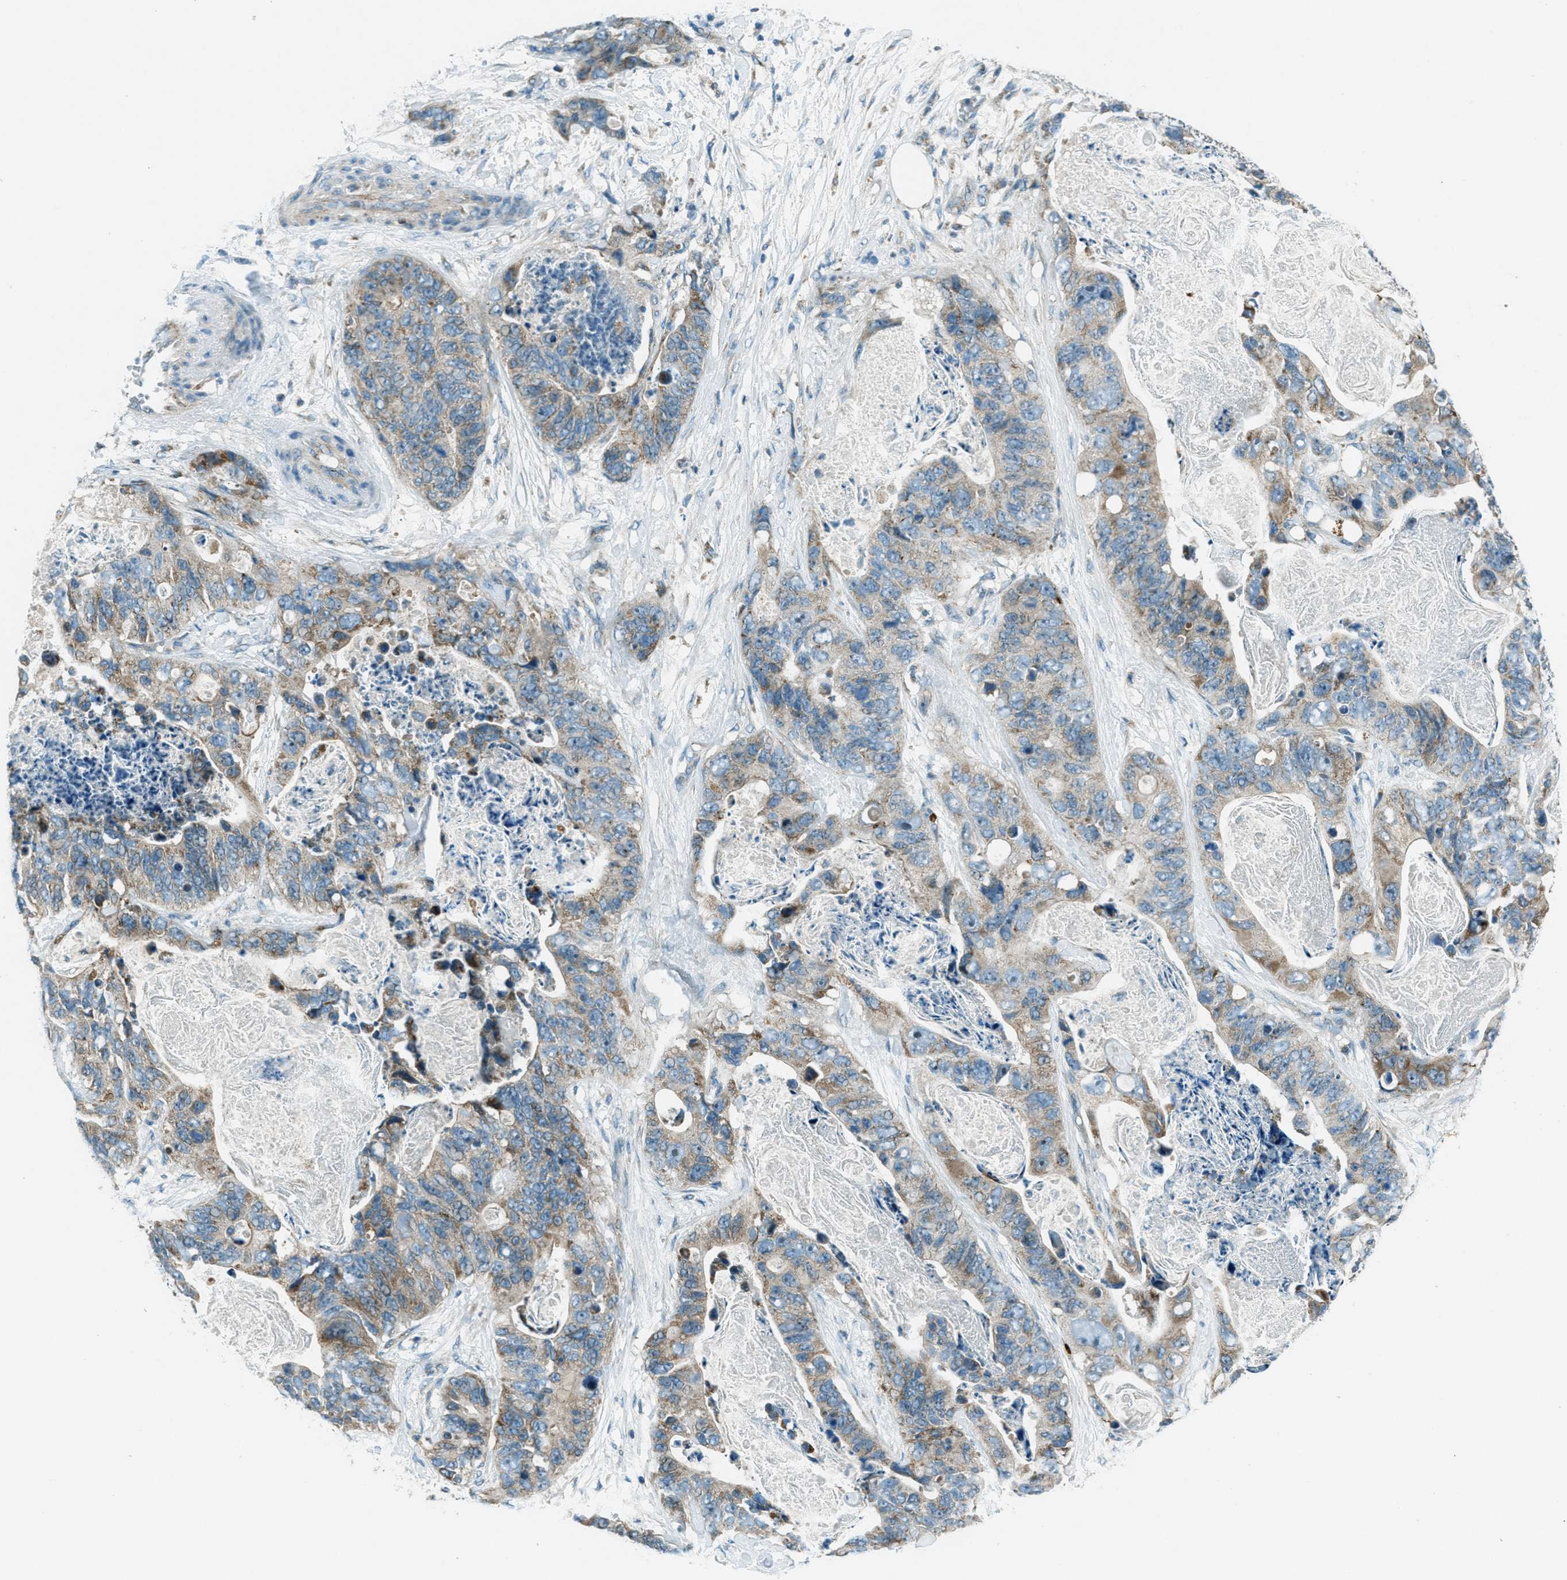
{"staining": {"intensity": "moderate", "quantity": "25%-75%", "location": "cytoplasmic/membranous"}, "tissue": "stomach cancer", "cell_type": "Tumor cells", "image_type": "cancer", "snomed": [{"axis": "morphology", "description": "Adenocarcinoma, NOS"}, {"axis": "topography", "description": "Stomach"}], "caption": "Adenocarcinoma (stomach) tissue reveals moderate cytoplasmic/membranous expression in about 25%-75% of tumor cells (Stains: DAB (3,3'-diaminobenzidine) in brown, nuclei in blue, Microscopy: brightfield microscopy at high magnification).", "gene": "FAR1", "patient": {"sex": "female", "age": 89}}